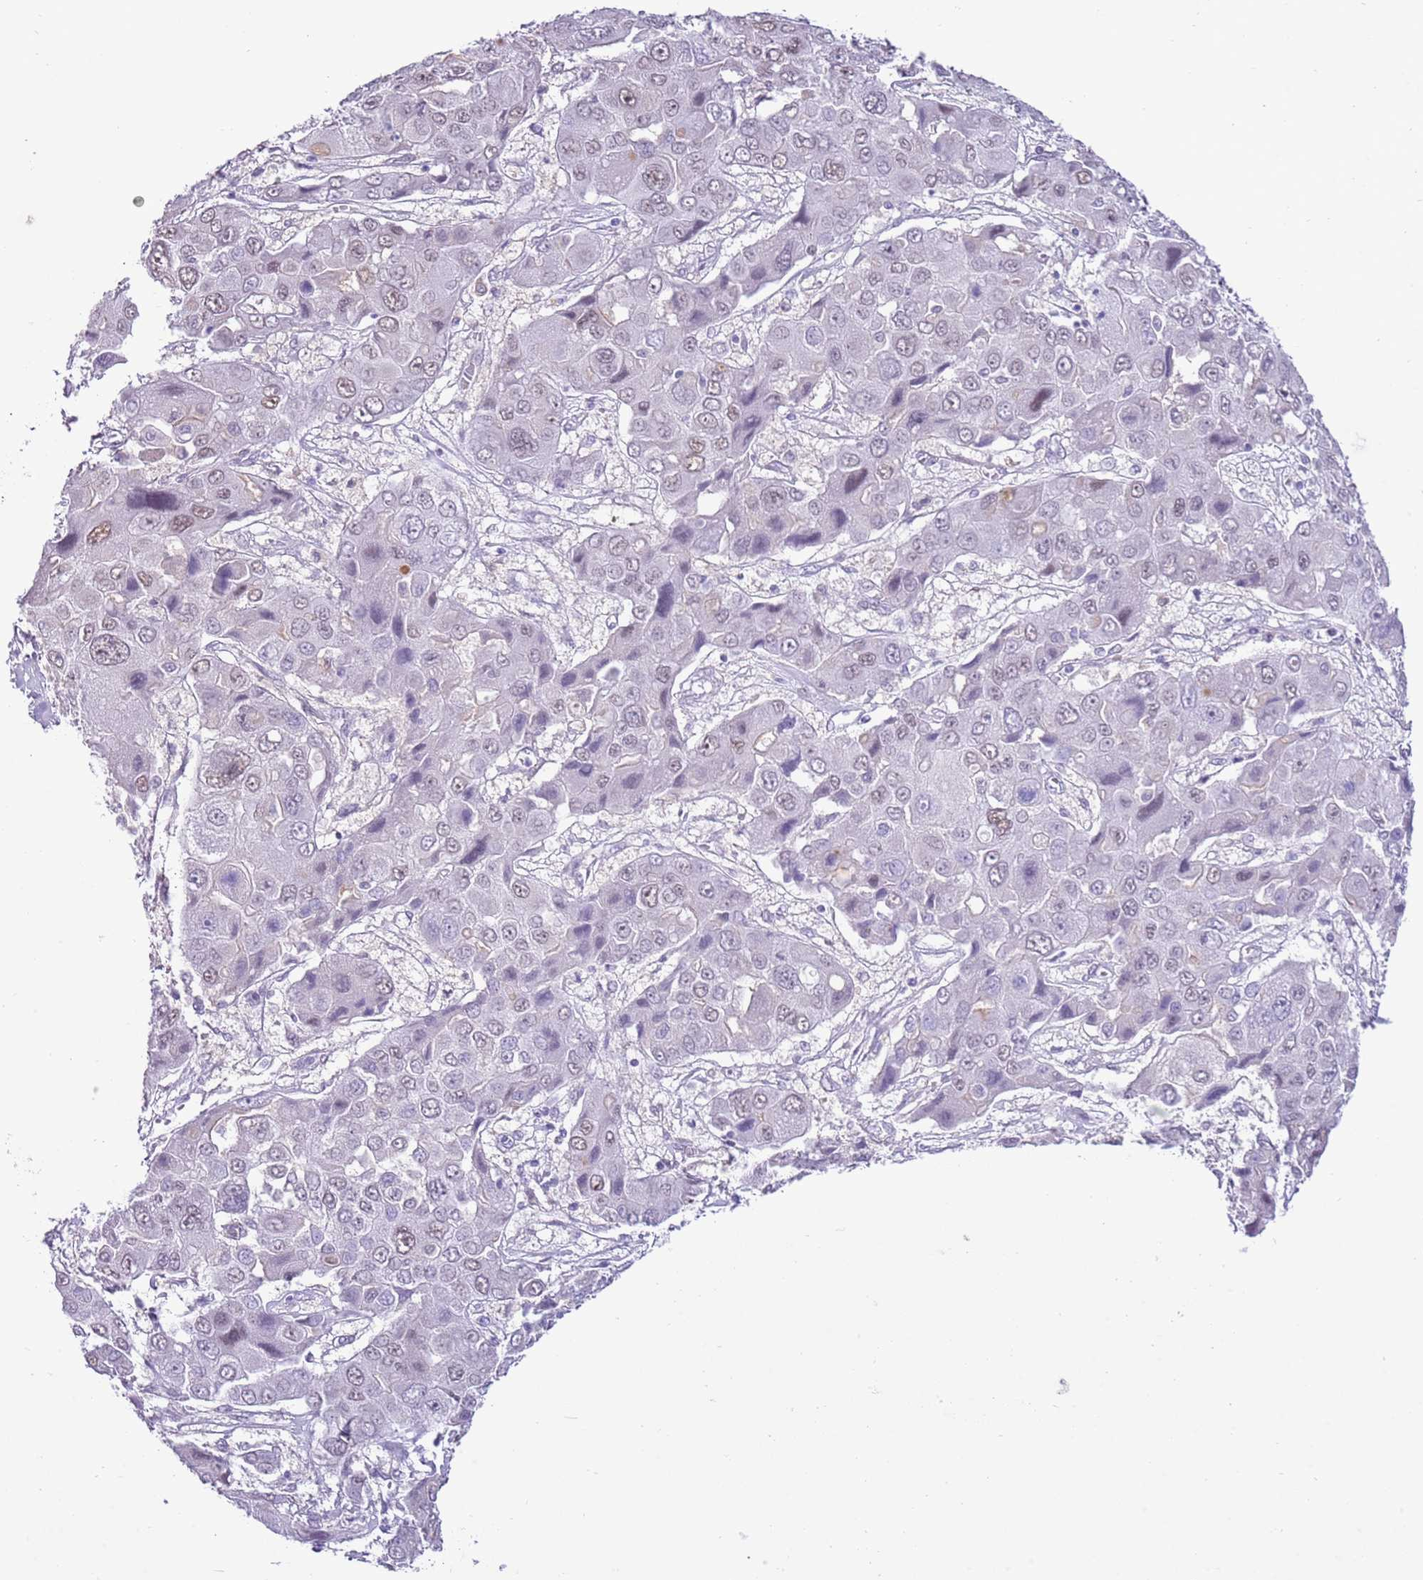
{"staining": {"intensity": "weak", "quantity": "<25%", "location": "nuclear"}, "tissue": "liver cancer", "cell_type": "Tumor cells", "image_type": "cancer", "snomed": [{"axis": "morphology", "description": "Cholangiocarcinoma"}, {"axis": "topography", "description": "Liver"}], "caption": "An IHC micrograph of liver cancer (cholangiocarcinoma) is shown. There is no staining in tumor cells of liver cancer (cholangiocarcinoma).", "gene": "PPP1R17", "patient": {"sex": "male", "age": 67}}